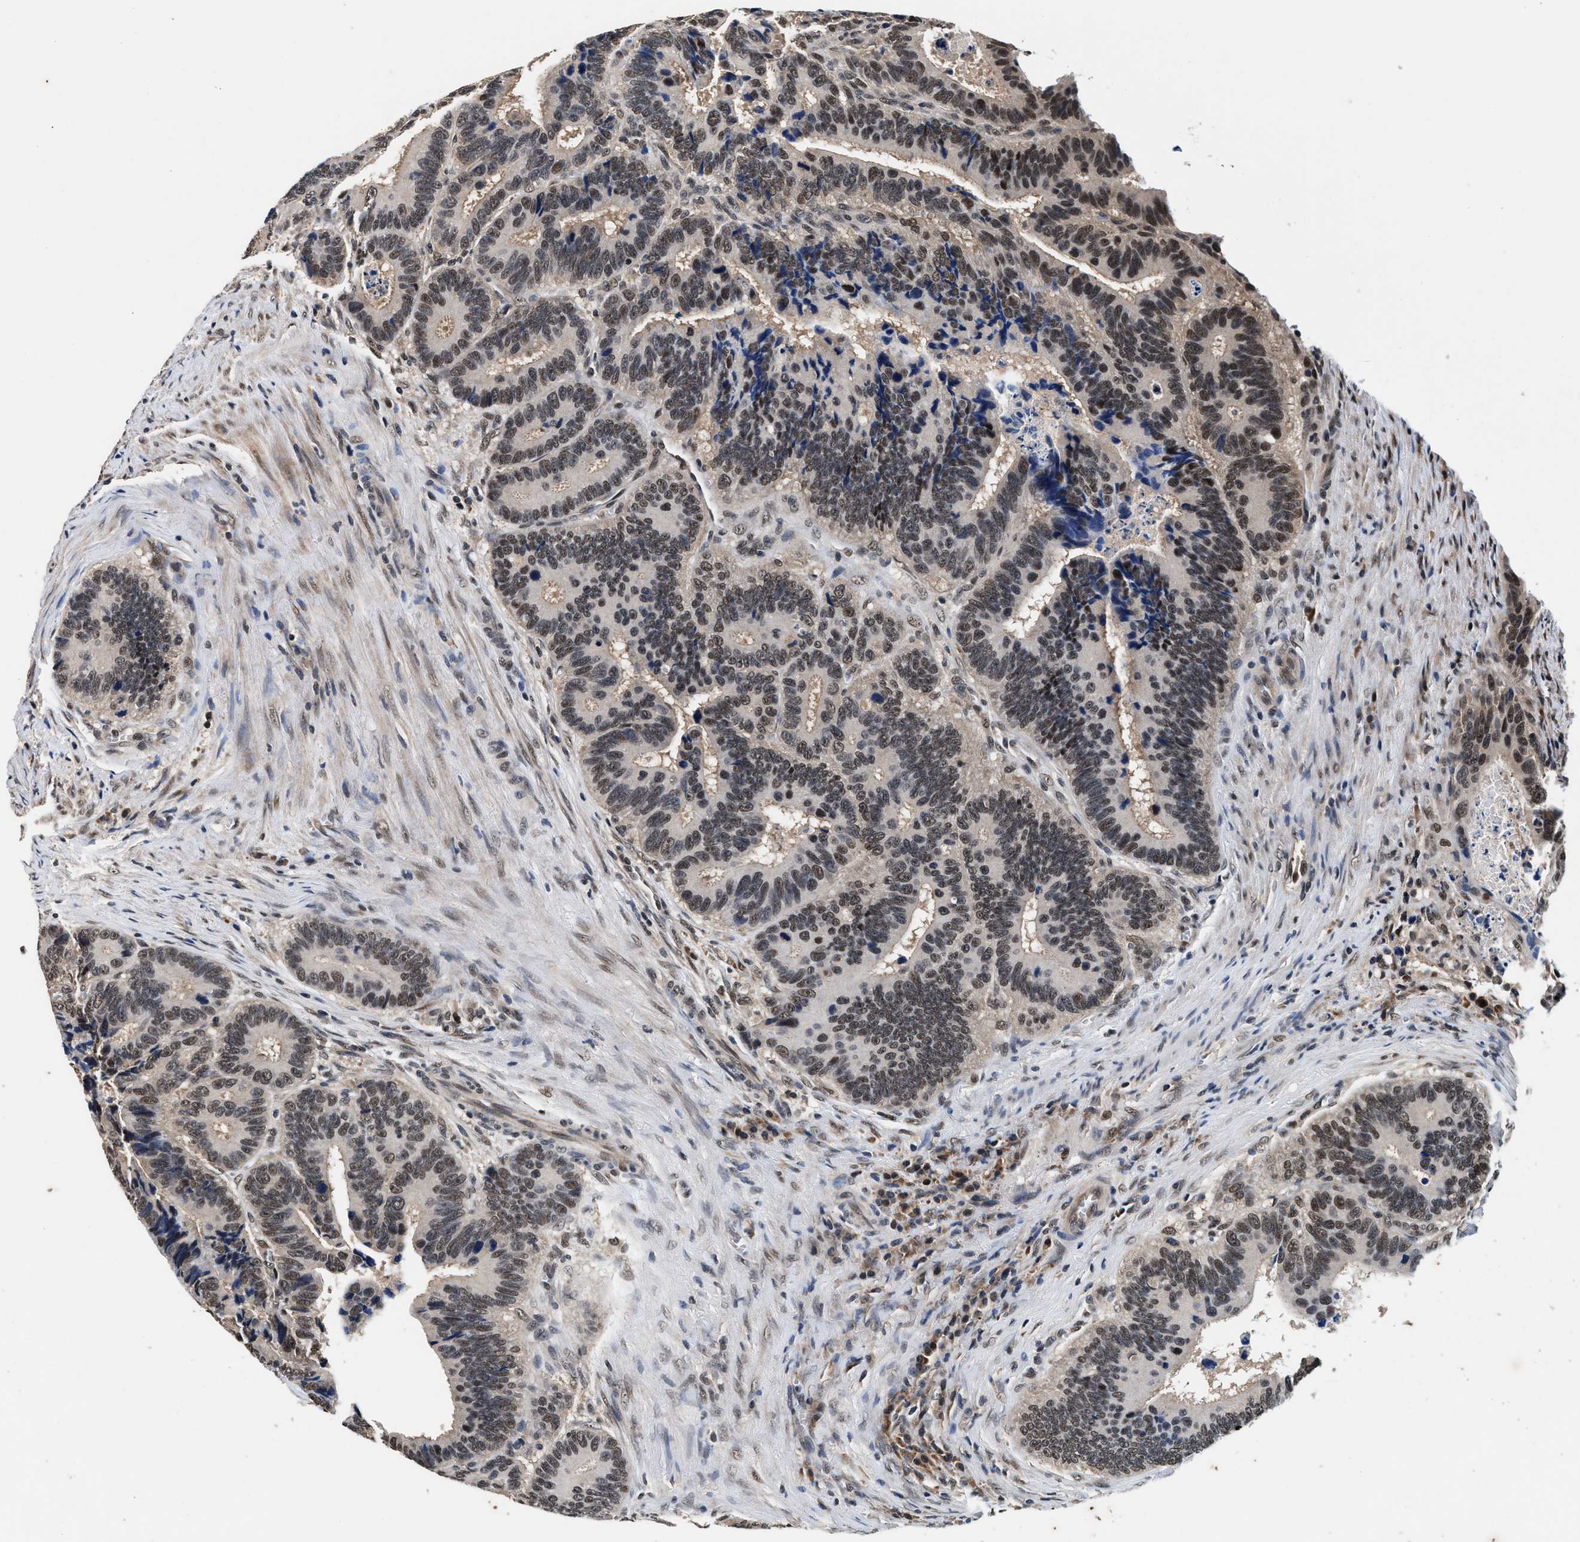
{"staining": {"intensity": "moderate", "quantity": ">75%", "location": "nuclear"}, "tissue": "colorectal cancer", "cell_type": "Tumor cells", "image_type": "cancer", "snomed": [{"axis": "morphology", "description": "Inflammation, NOS"}, {"axis": "morphology", "description": "Adenocarcinoma, NOS"}, {"axis": "topography", "description": "Colon"}], "caption": "Colorectal cancer (adenocarcinoma) stained for a protein (brown) displays moderate nuclear positive positivity in approximately >75% of tumor cells.", "gene": "USP16", "patient": {"sex": "male", "age": 72}}